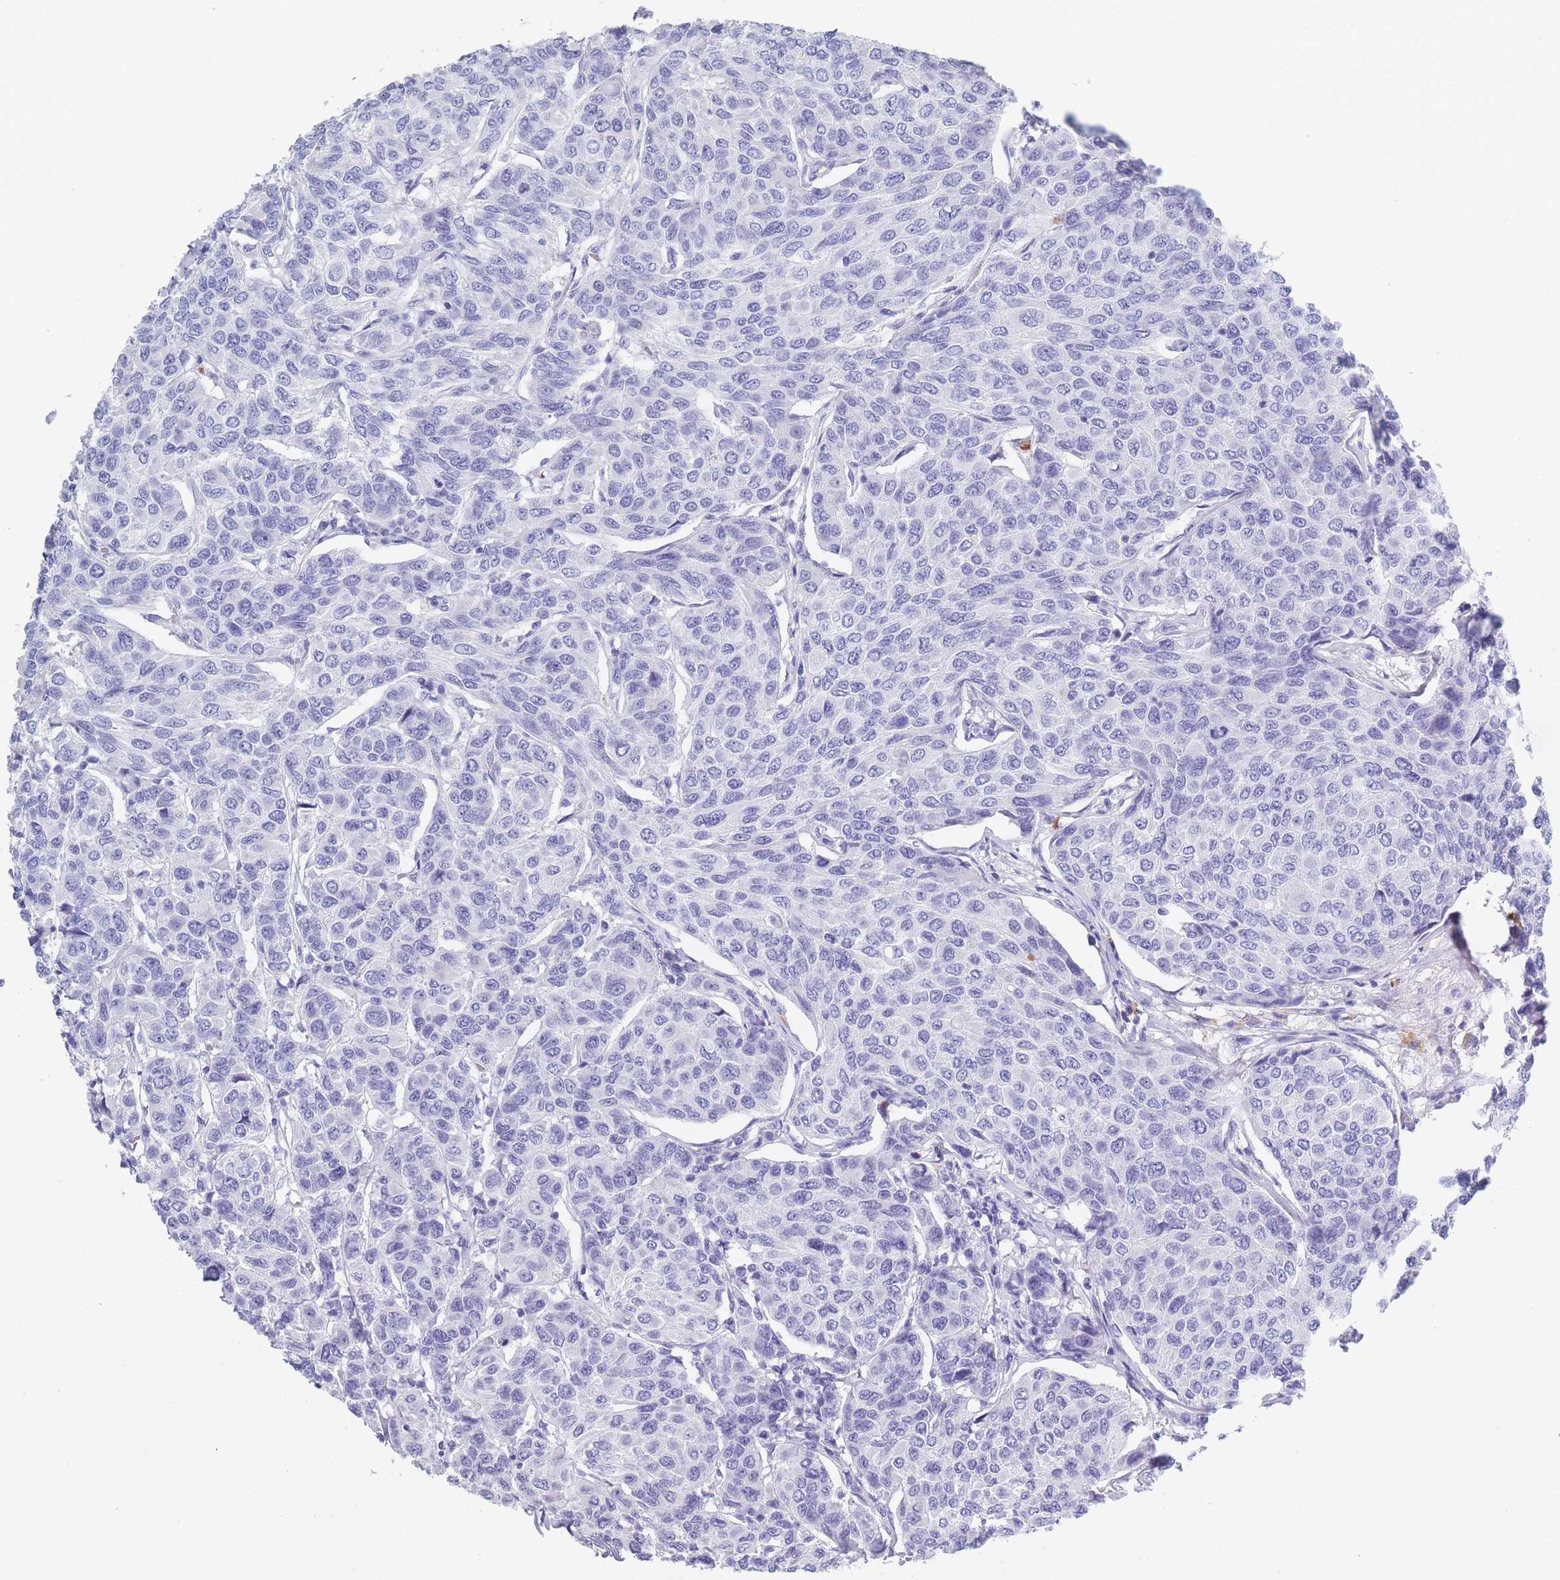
{"staining": {"intensity": "negative", "quantity": "none", "location": "none"}, "tissue": "breast cancer", "cell_type": "Tumor cells", "image_type": "cancer", "snomed": [{"axis": "morphology", "description": "Duct carcinoma"}, {"axis": "topography", "description": "Breast"}], "caption": "This is a micrograph of IHC staining of intraductal carcinoma (breast), which shows no positivity in tumor cells.", "gene": "OR5D16", "patient": {"sex": "female", "age": 55}}